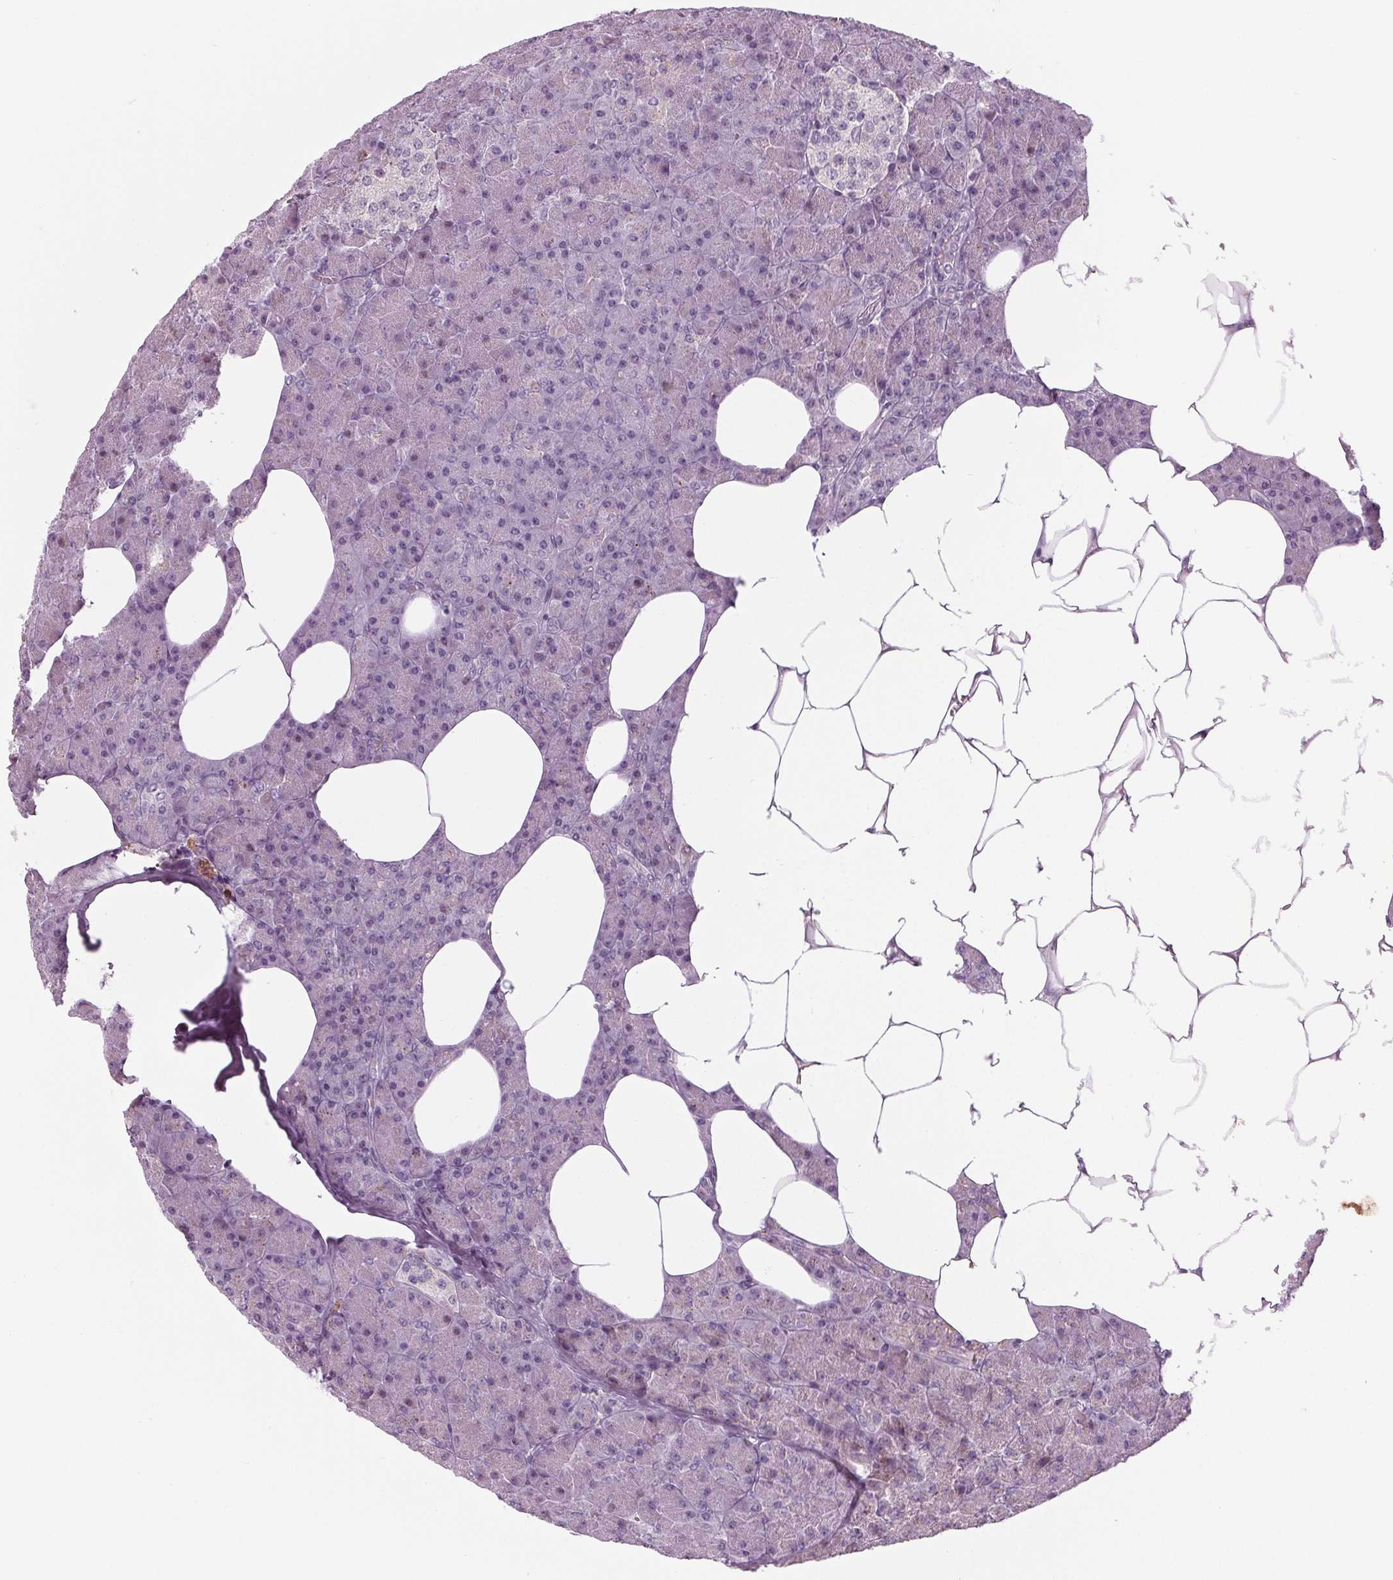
{"staining": {"intensity": "moderate", "quantity": "<25%", "location": "cytoplasmic/membranous"}, "tissue": "pancreas", "cell_type": "Exocrine glandular cells", "image_type": "normal", "snomed": [{"axis": "morphology", "description": "Normal tissue, NOS"}, {"axis": "topography", "description": "Pancreas"}], "caption": "Exocrine glandular cells demonstrate low levels of moderate cytoplasmic/membranous staining in approximately <25% of cells in normal human pancreas.", "gene": "CYP3A43", "patient": {"sex": "female", "age": 45}}